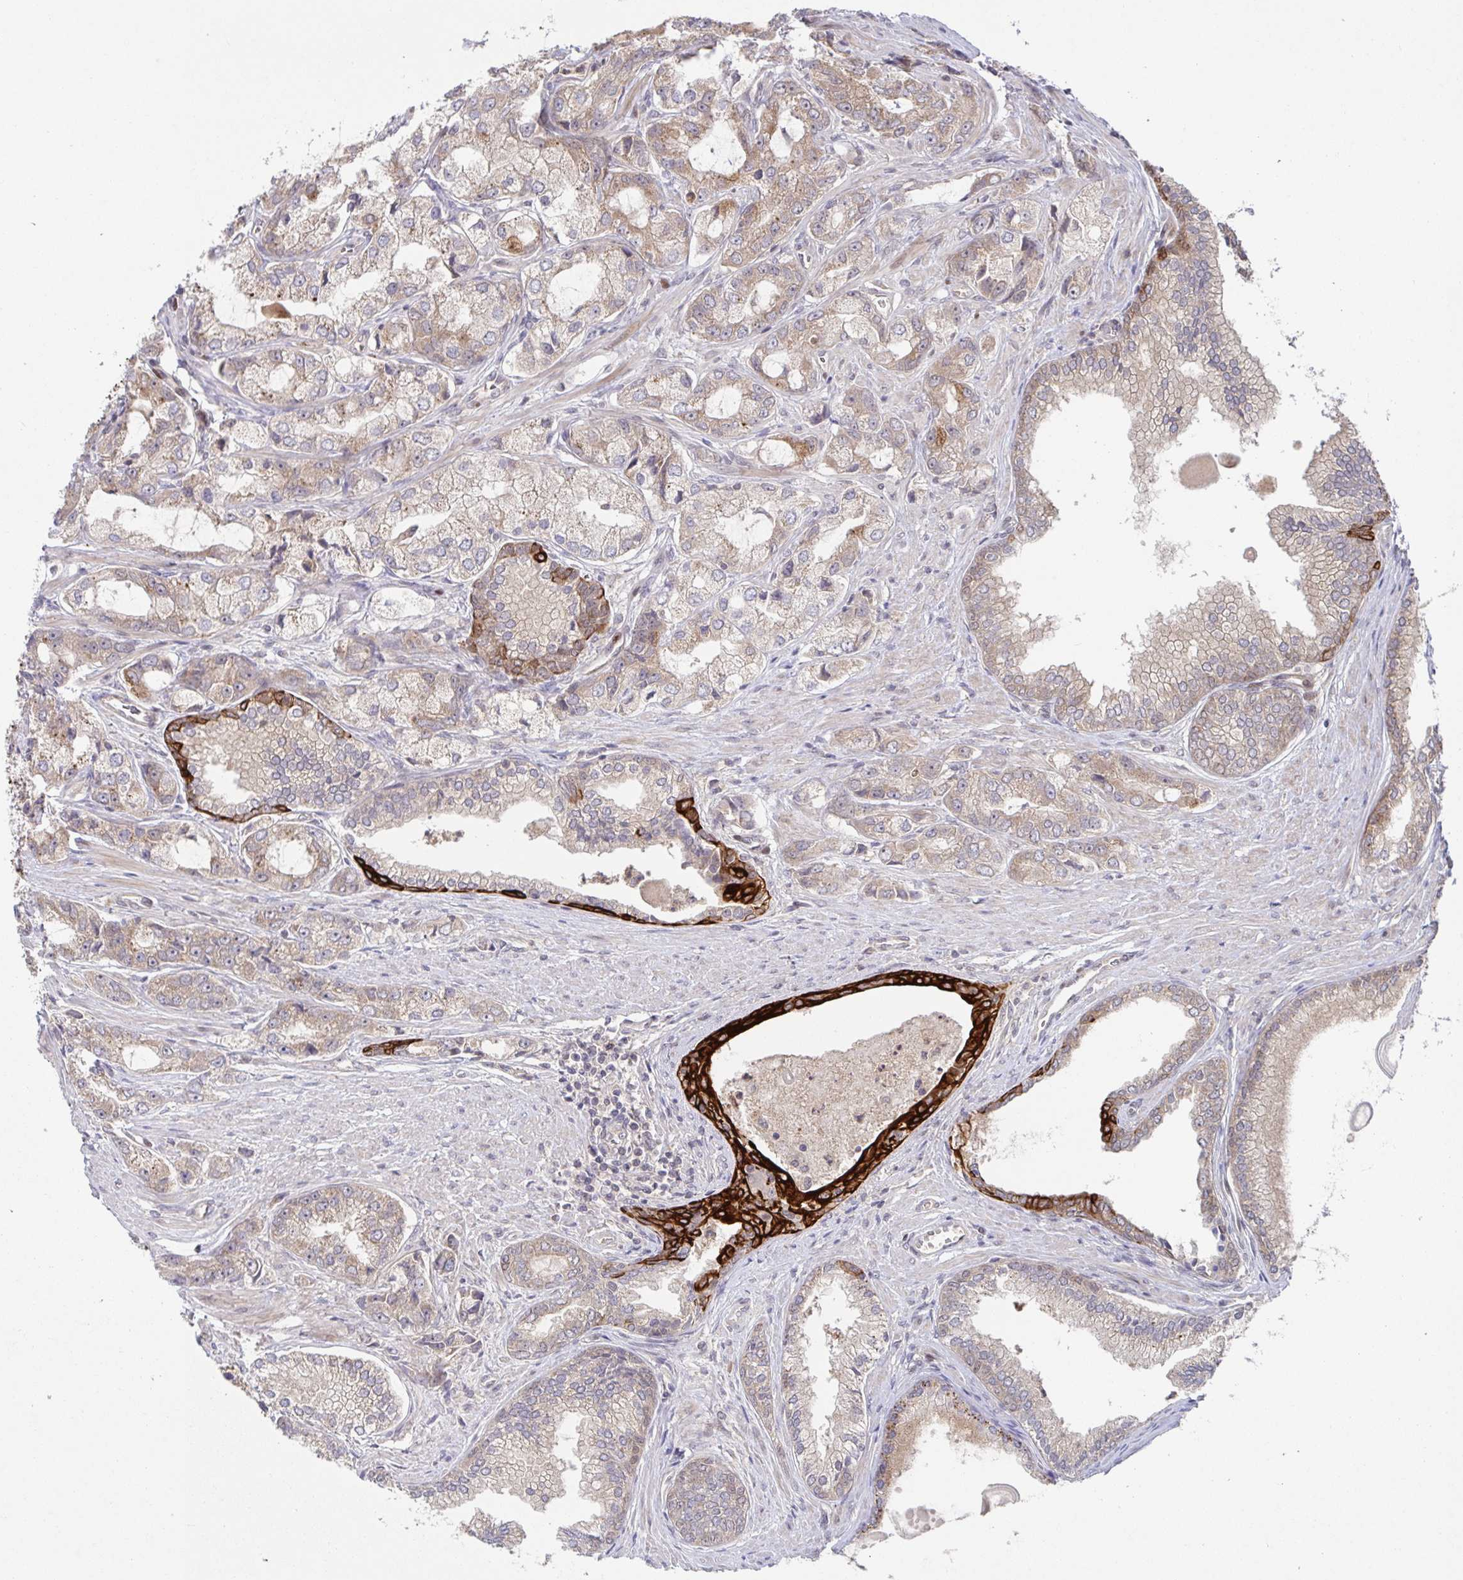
{"staining": {"intensity": "weak", "quantity": ">75%", "location": "cytoplasmic/membranous"}, "tissue": "prostate cancer", "cell_type": "Tumor cells", "image_type": "cancer", "snomed": [{"axis": "morphology", "description": "Adenocarcinoma, Low grade"}, {"axis": "topography", "description": "Prostate"}], "caption": "Prostate cancer (low-grade adenocarcinoma) stained for a protein demonstrates weak cytoplasmic/membranous positivity in tumor cells. The staining was performed using DAB (3,3'-diaminobenzidine), with brown indicating positive protein expression. Nuclei are stained blue with hematoxylin.", "gene": "AACS", "patient": {"sex": "male", "age": 69}}